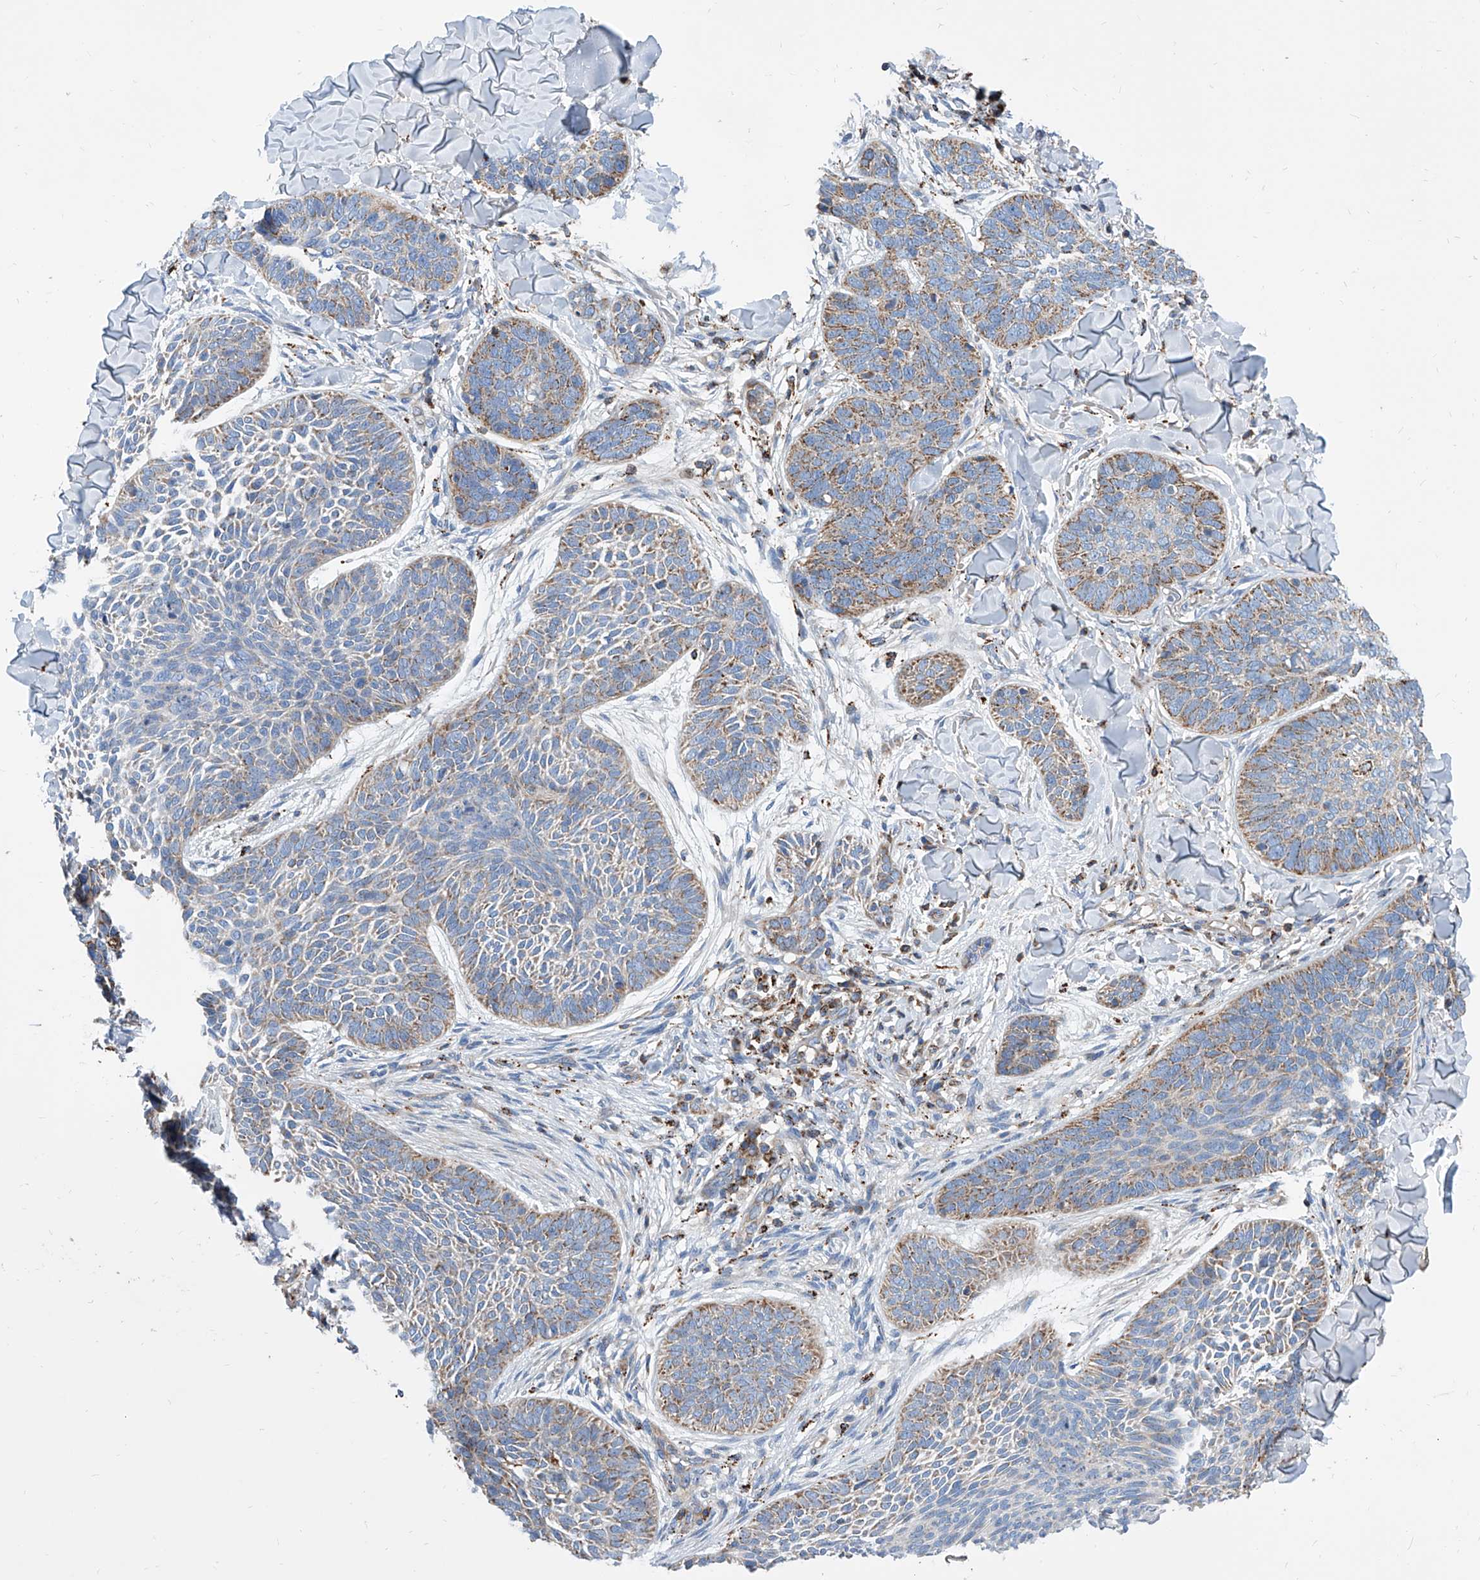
{"staining": {"intensity": "weak", "quantity": ">75%", "location": "cytoplasmic/membranous"}, "tissue": "skin cancer", "cell_type": "Tumor cells", "image_type": "cancer", "snomed": [{"axis": "morphology", "description": "Basal cell carcinoma"}, {"axis": "topography", "description": "Skin"}], "caption": "The micrograph shows immunohistochemical staining of skin cancer (basal cell carcinoma). There is weak cytoplasmic/membranous positivity is seen in about >75% of tumor cells.", "gene": "CPNE5", "patient": {"sex": "male", "age": 85}}